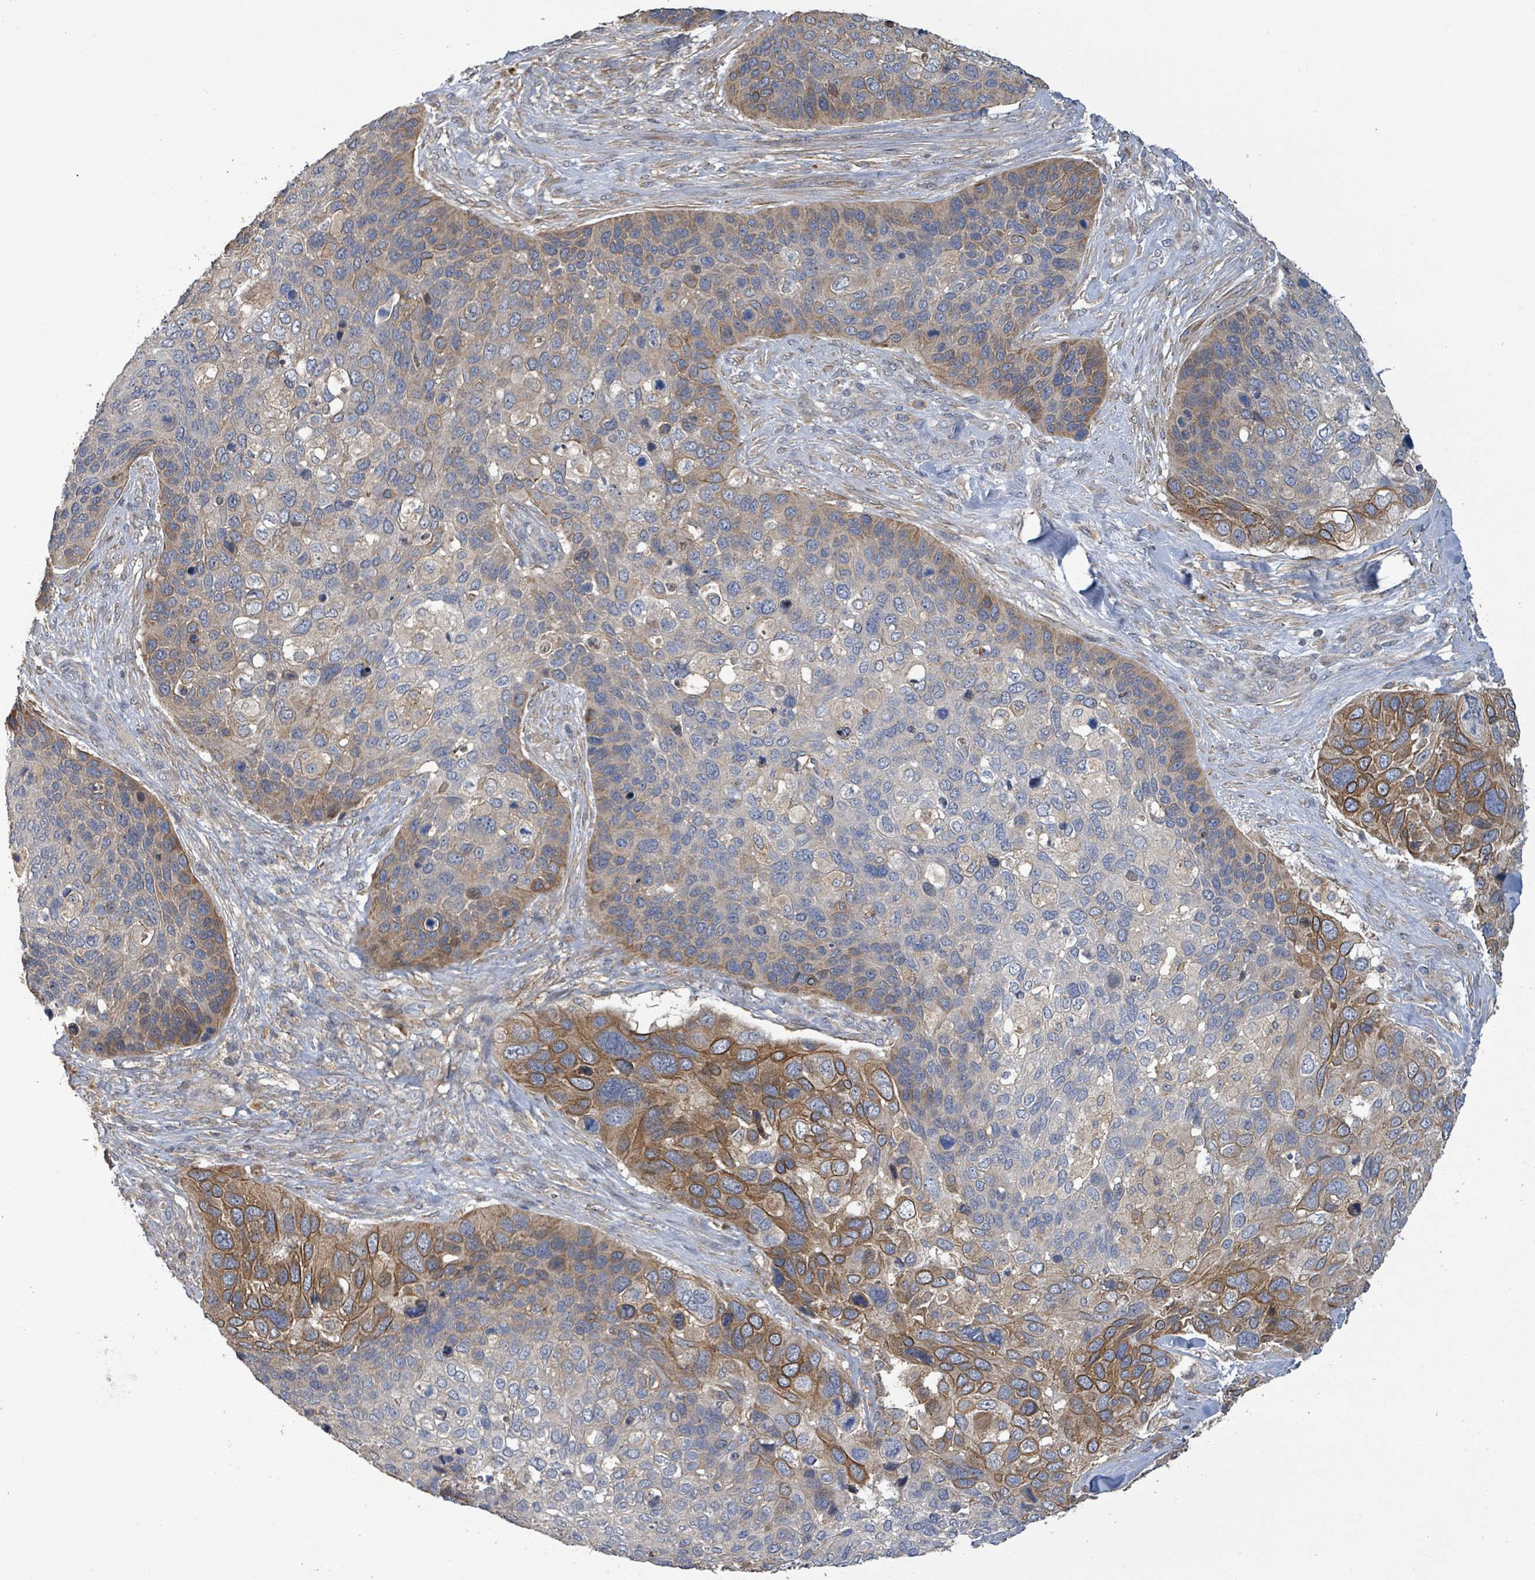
{"staining": {"intensity": "moderate", "quantity": "<25%", "location": "cytoplasmic/membranous"}, "tissue": "skin cancer", "cell_type": "Tumor cells", "image_type": "cancer", "snomed": [{"axis": "morphology", "description": "Basal cell carcinoma"}, {"axis": "topography", "description": "Skin"}], "caption": "High-power microscopy captured an IHC histopathology image of skin basal cell carcinoma, revealing moderate cytoplasmic/membranous staining in approximately <25% of tumor cells.", "gene": "PLAAT1", "patient": {"sex": "female", "age": 74}}